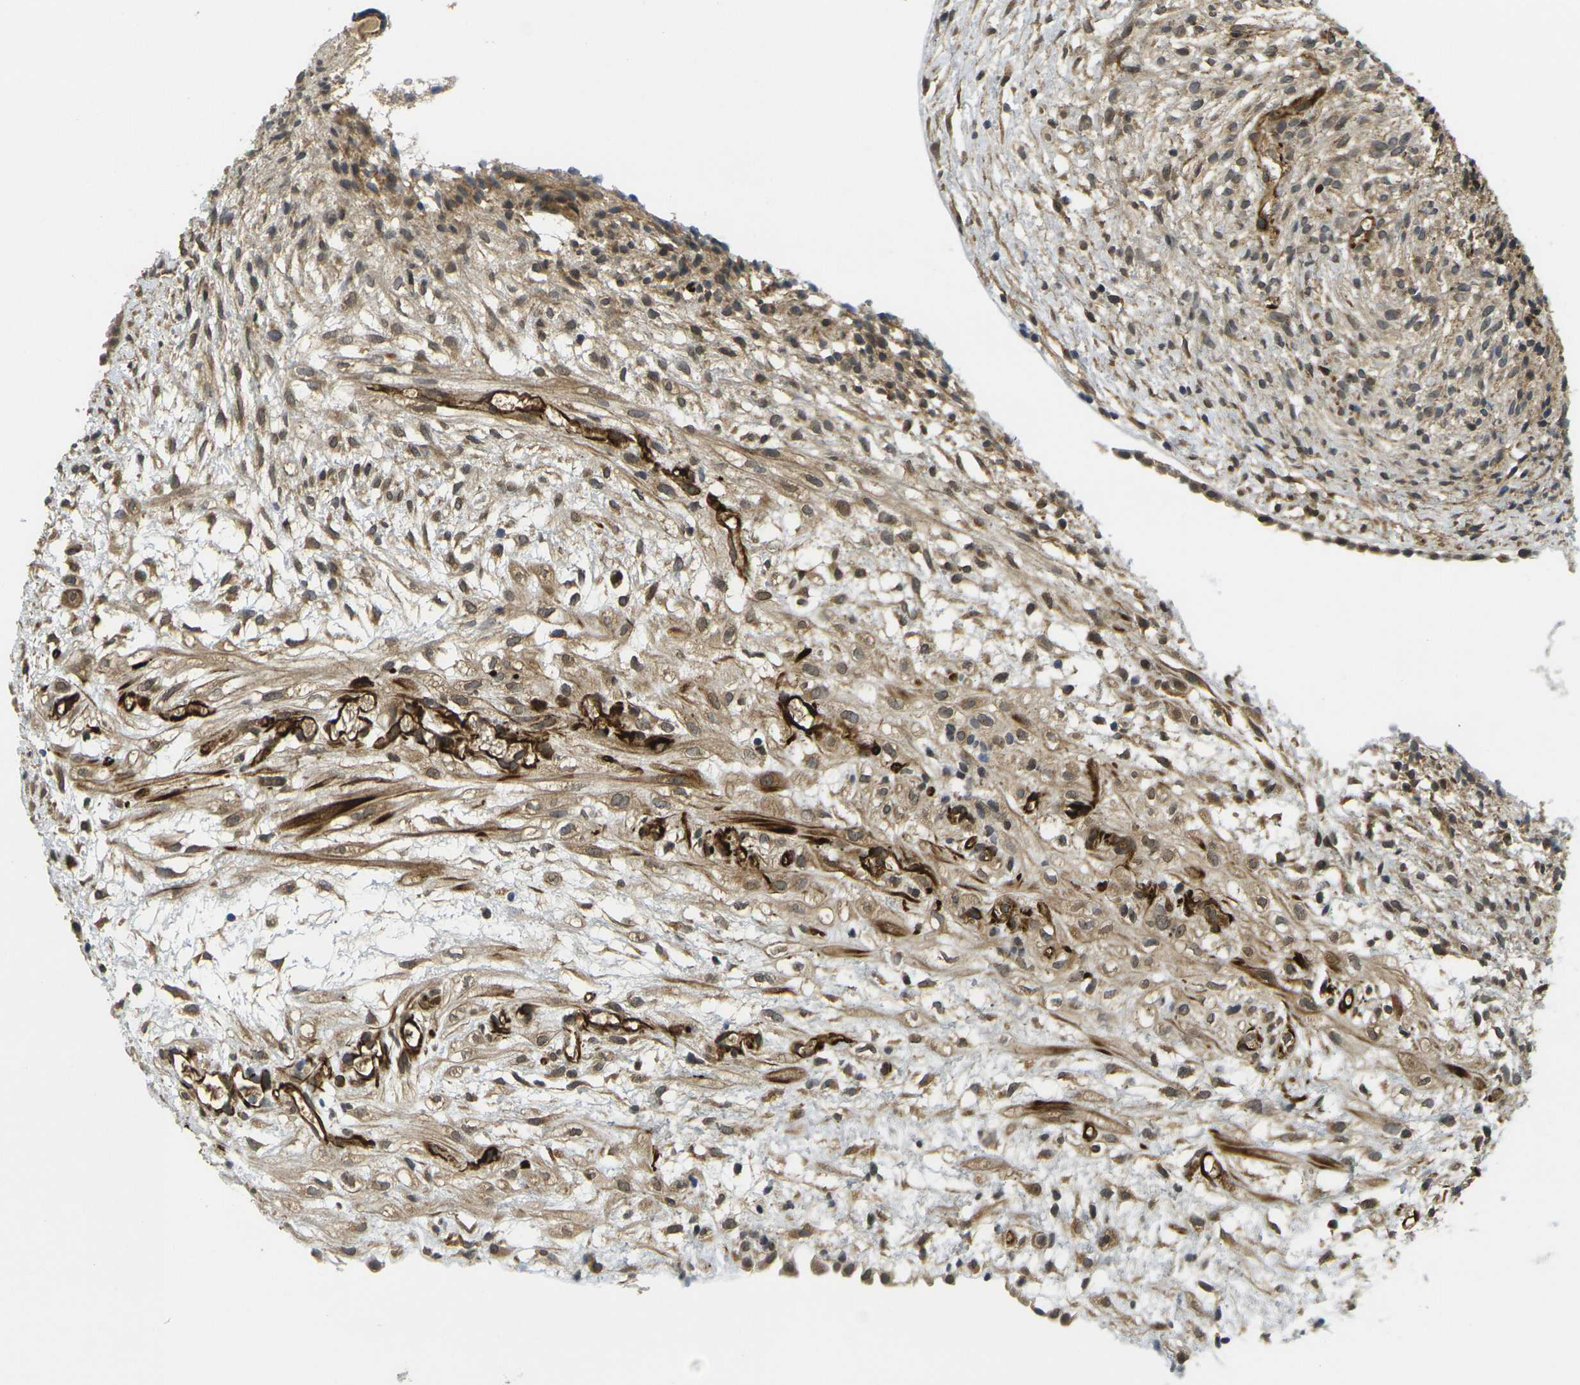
{"staining": {"intensity": "weak", "quantity": "25%-75%", "location": "cytoplasmic/membranous"}, "tissue": "ovary", "cell_type": "Ovarian stroma cells", "image_type": "normal", "snomed": [{"axis": "morphology", "description": "Normal tissue, NOS"}, {"axis": "morphology", "description": "Cyst, NOS"}, {"axis": "topography", "description": "Ovary"}], "caption": "Immunohistochemical staining of benign human ovary reveals low levels of weak cytoplasmic/membranous staining in approximately 25%-75% of ovarian stroma cells.", "gene": "FUT11", "patient": {"sex": "female", "age": 18}}